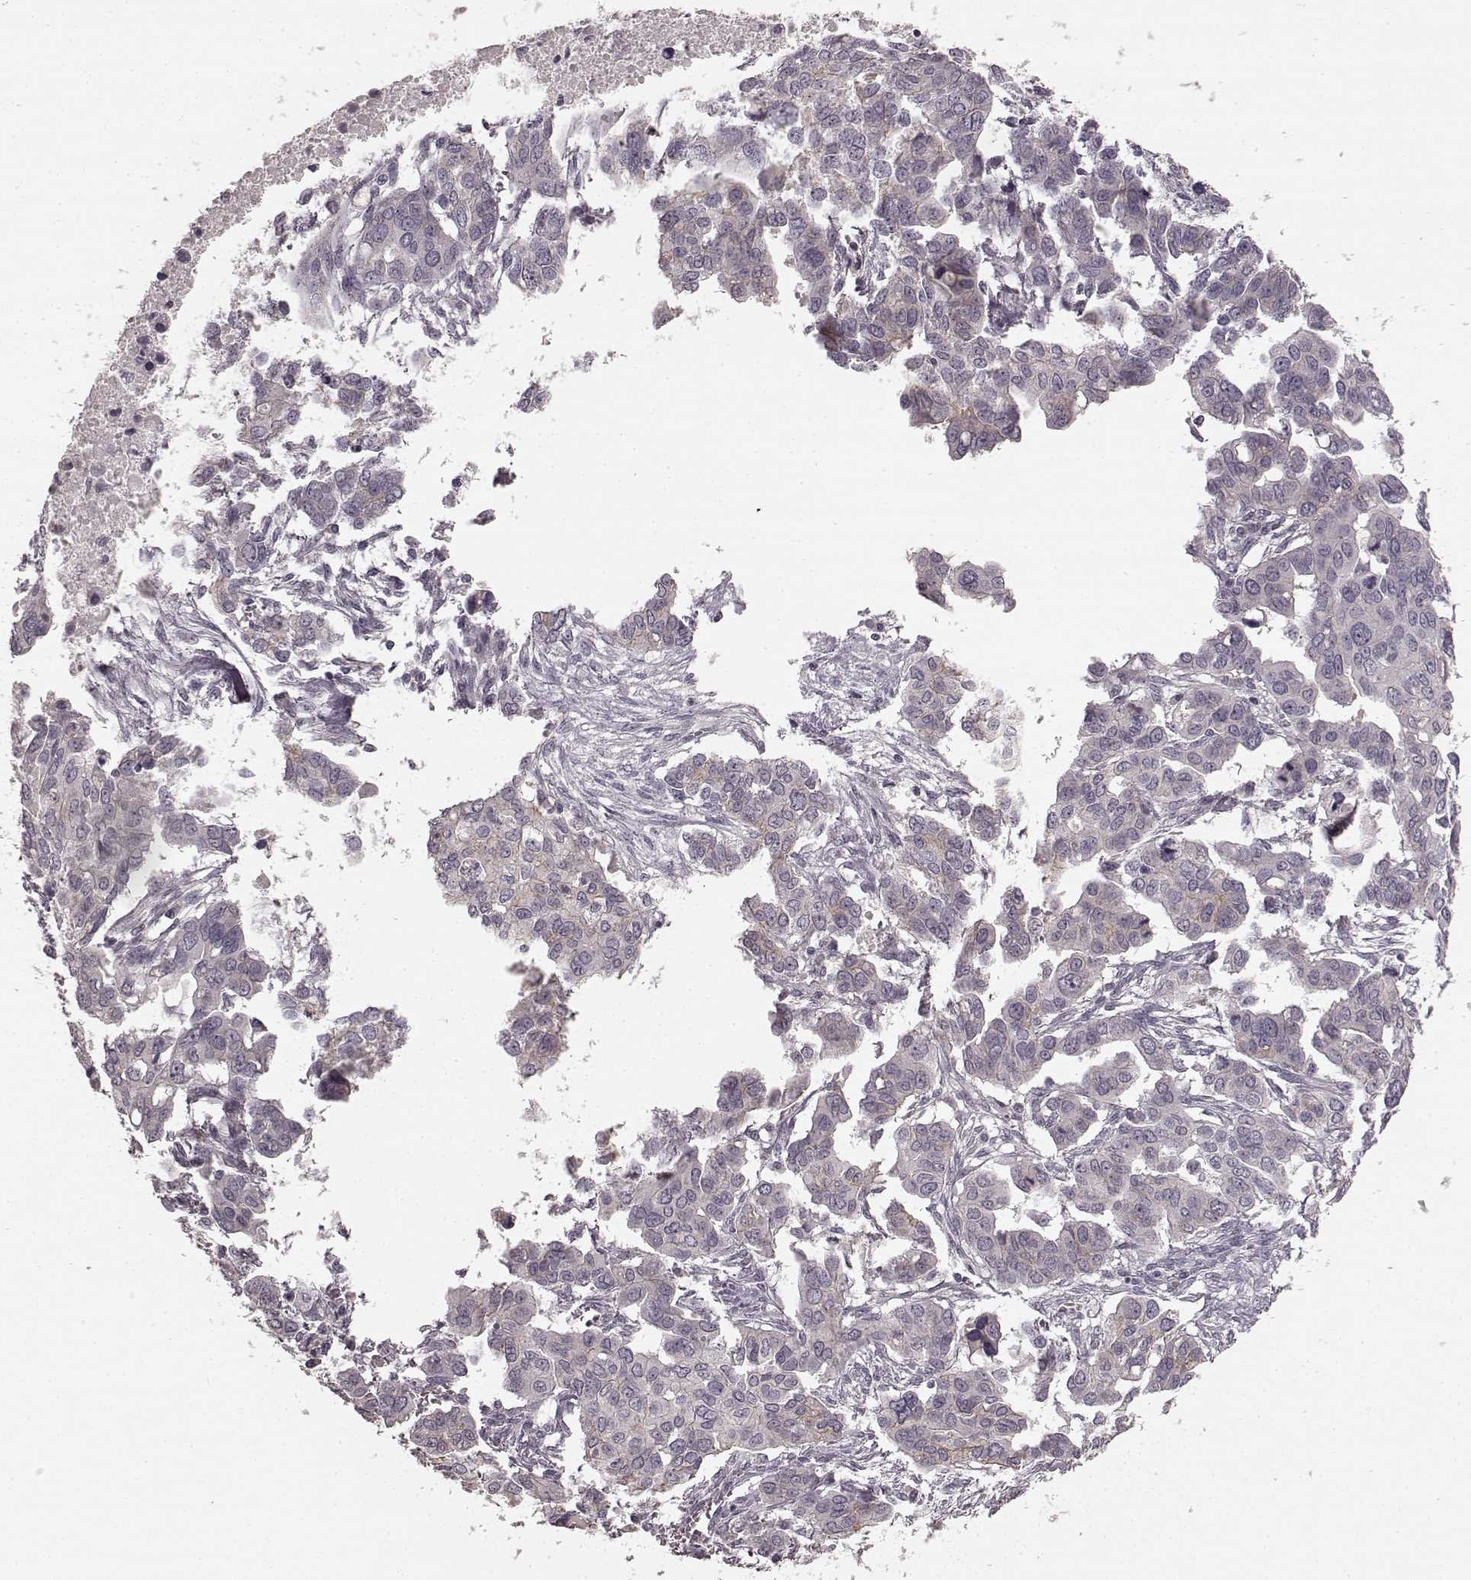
{"staining": {"intensity": "negative", "quantity": "none", "location": "none"}, "tissue": "ovarian cancer", "cell_type": "Tumor cells", "image_type": "cancer", "snomed": [{"axis": "morphology", "description": "Carcinoma, endometroid"}, {"axis": "topography", "description": "Ovary"}], "caption": "The IHC image has no significant expression in tumor cells of ovarian endometroid carcinoma tissue.", "gene": "PRKCE", "patient": {"sex": "female", "age": 78}}